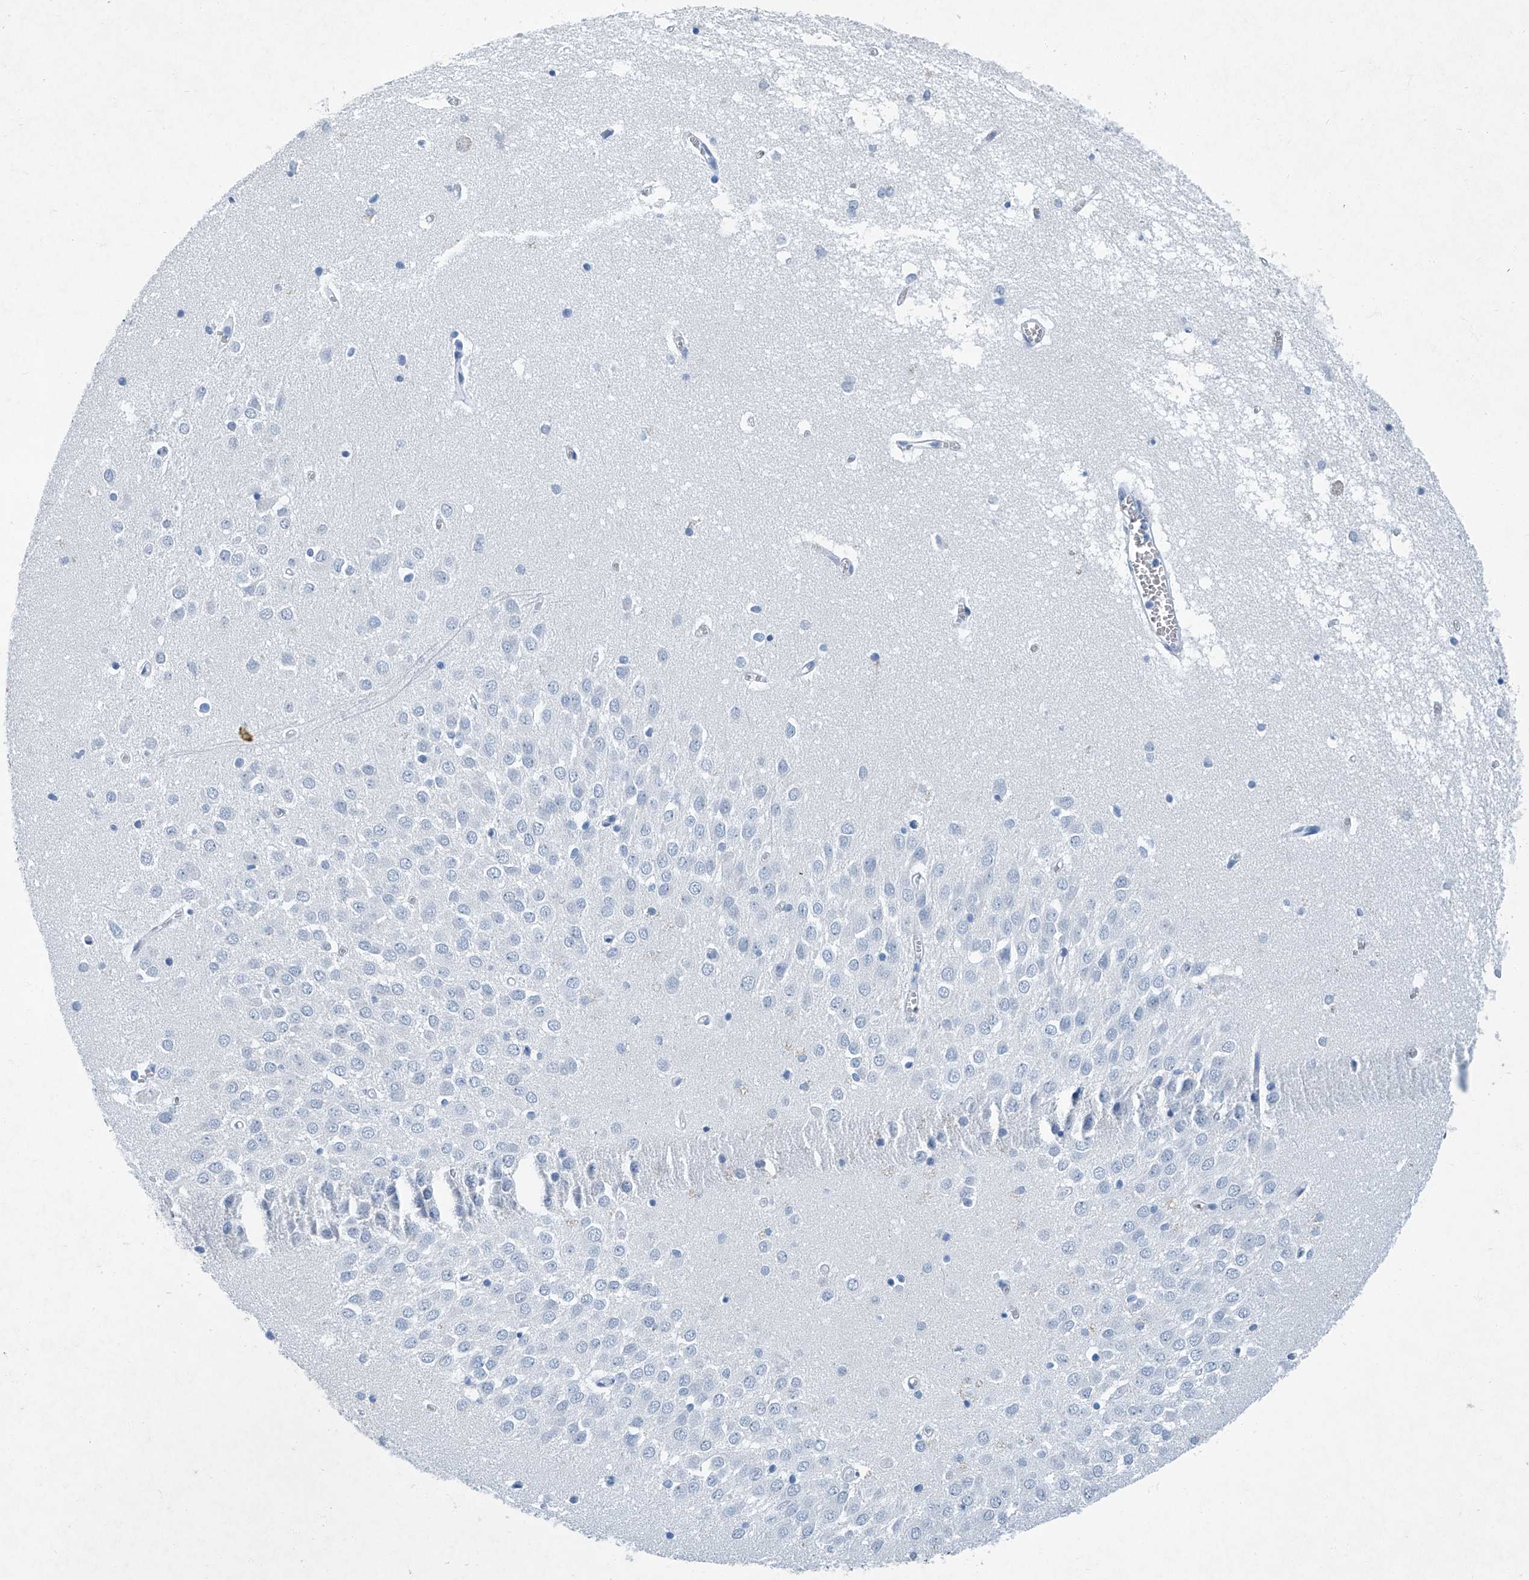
{"staining": {"intensity": "negative", "quantity": "none", "location": "none"}, "tissue": "hippocampus", "cell_type": "Glial cells", "image_type": "normal", "snomed": [{"axis": "morphology", "description": "Normal tissue, NOS"}, {"axis": "topography", "description": "Hippocampus"}], "caption": "Immunohistochemical staining of benign human hippocampus demonstrates no significant expression in glial cells. (DAB immunohistochemistry (IHC) with hematoxylin counter stain).", "gene": "CYP2A7", "patient": {"sex": "male", "age": 70}}